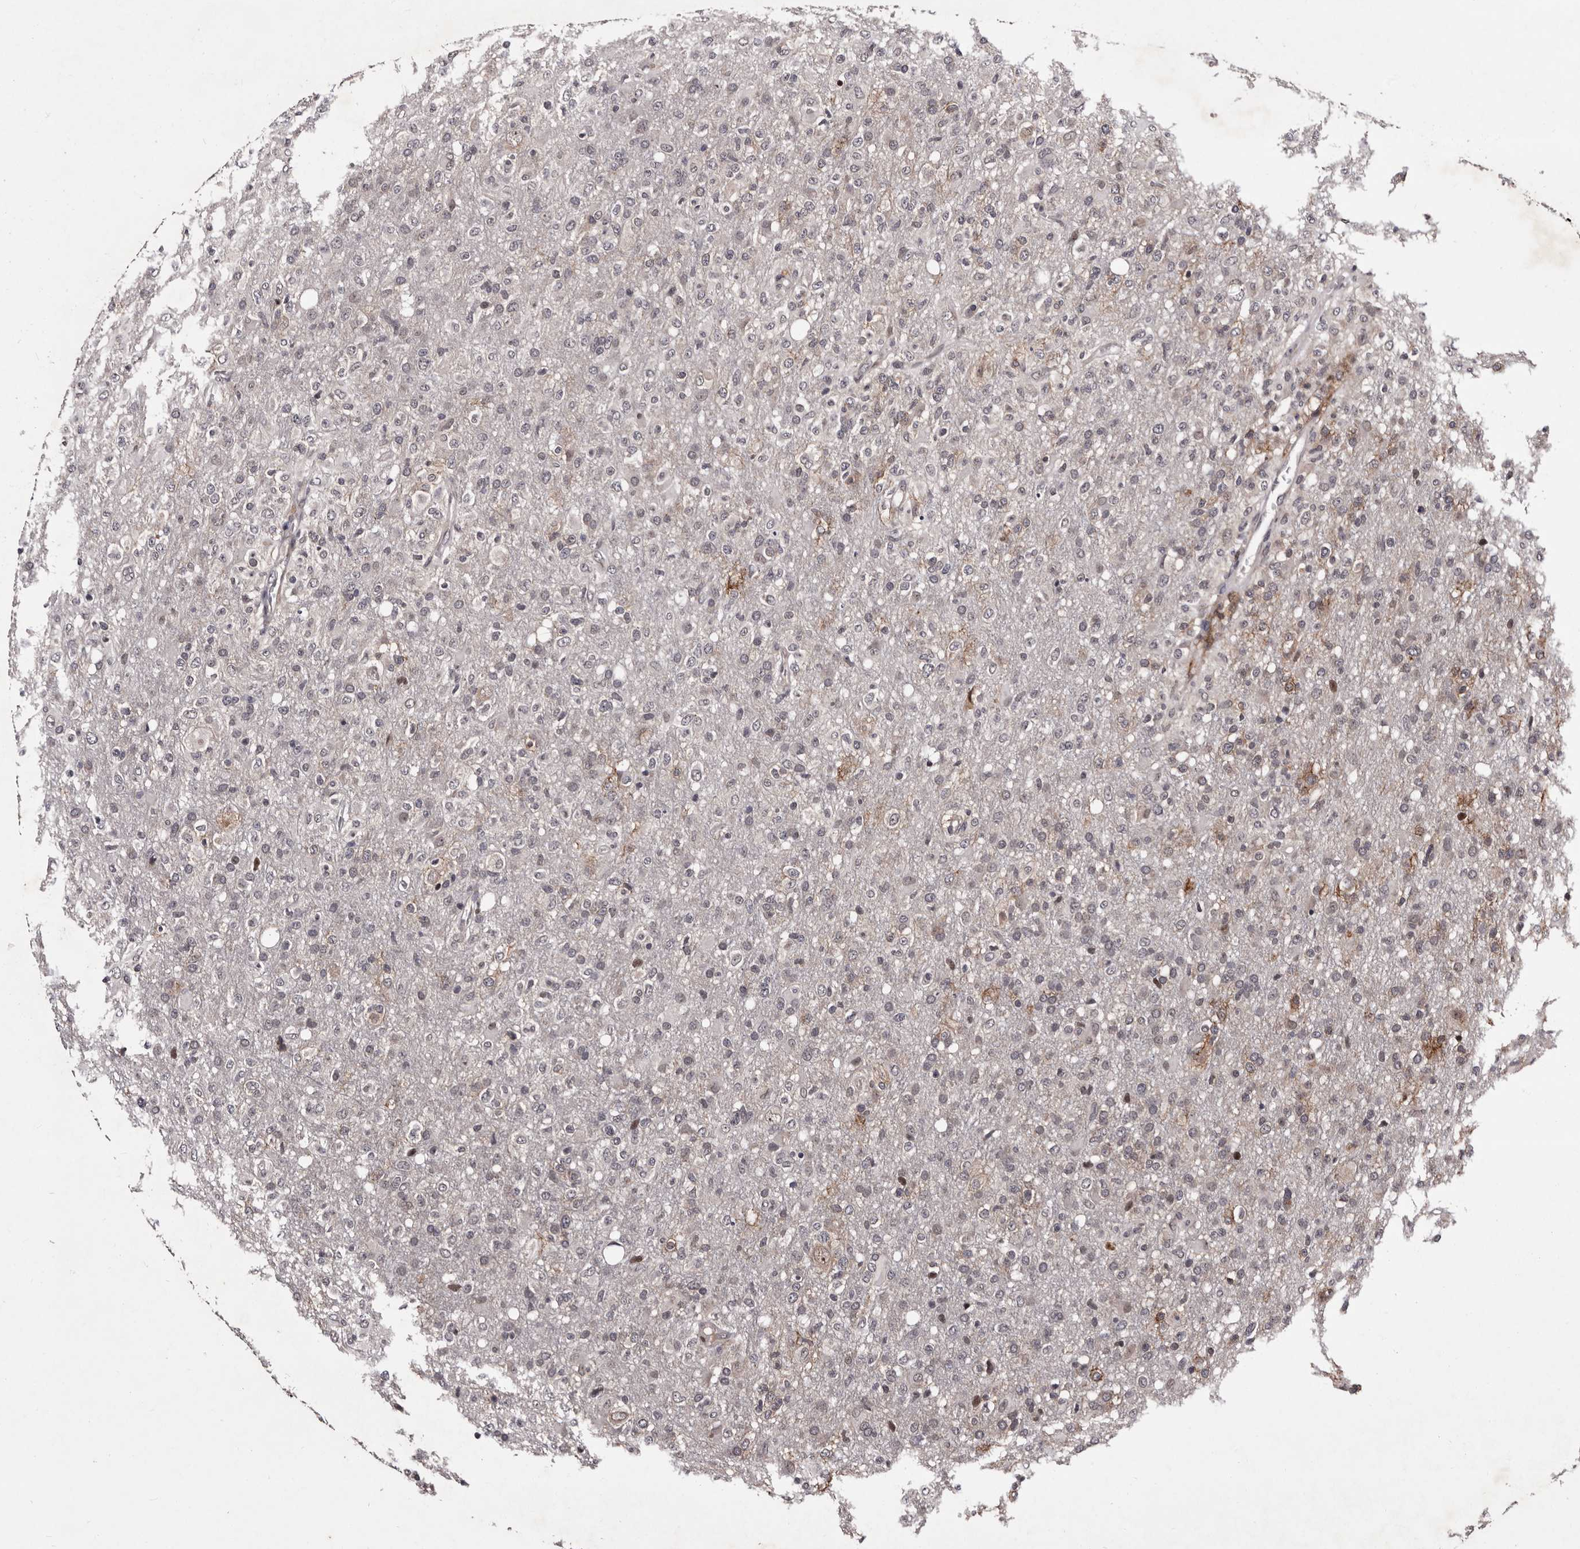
{"staining": {"intensity": "negative", "quantity": "none", "location": "none"}, "tissue": "glioma", "cell_type": "Tumor cells", "image_type": "cancer", "snomed": [{"axis": "morphology", "description": "Glioma, malignant, High grade"}, {"axis": "topography", "description": "Brain"}], "caption": "Immunohistochemistry photomicrograph of neoplastic tissue: human glioma stained with DAB (3,3'-diaminobenzidine) exhibits no significant protein expression in tumor cells.", "gene": "TNKS", "patient": {"sex": "female", "age": 57}}